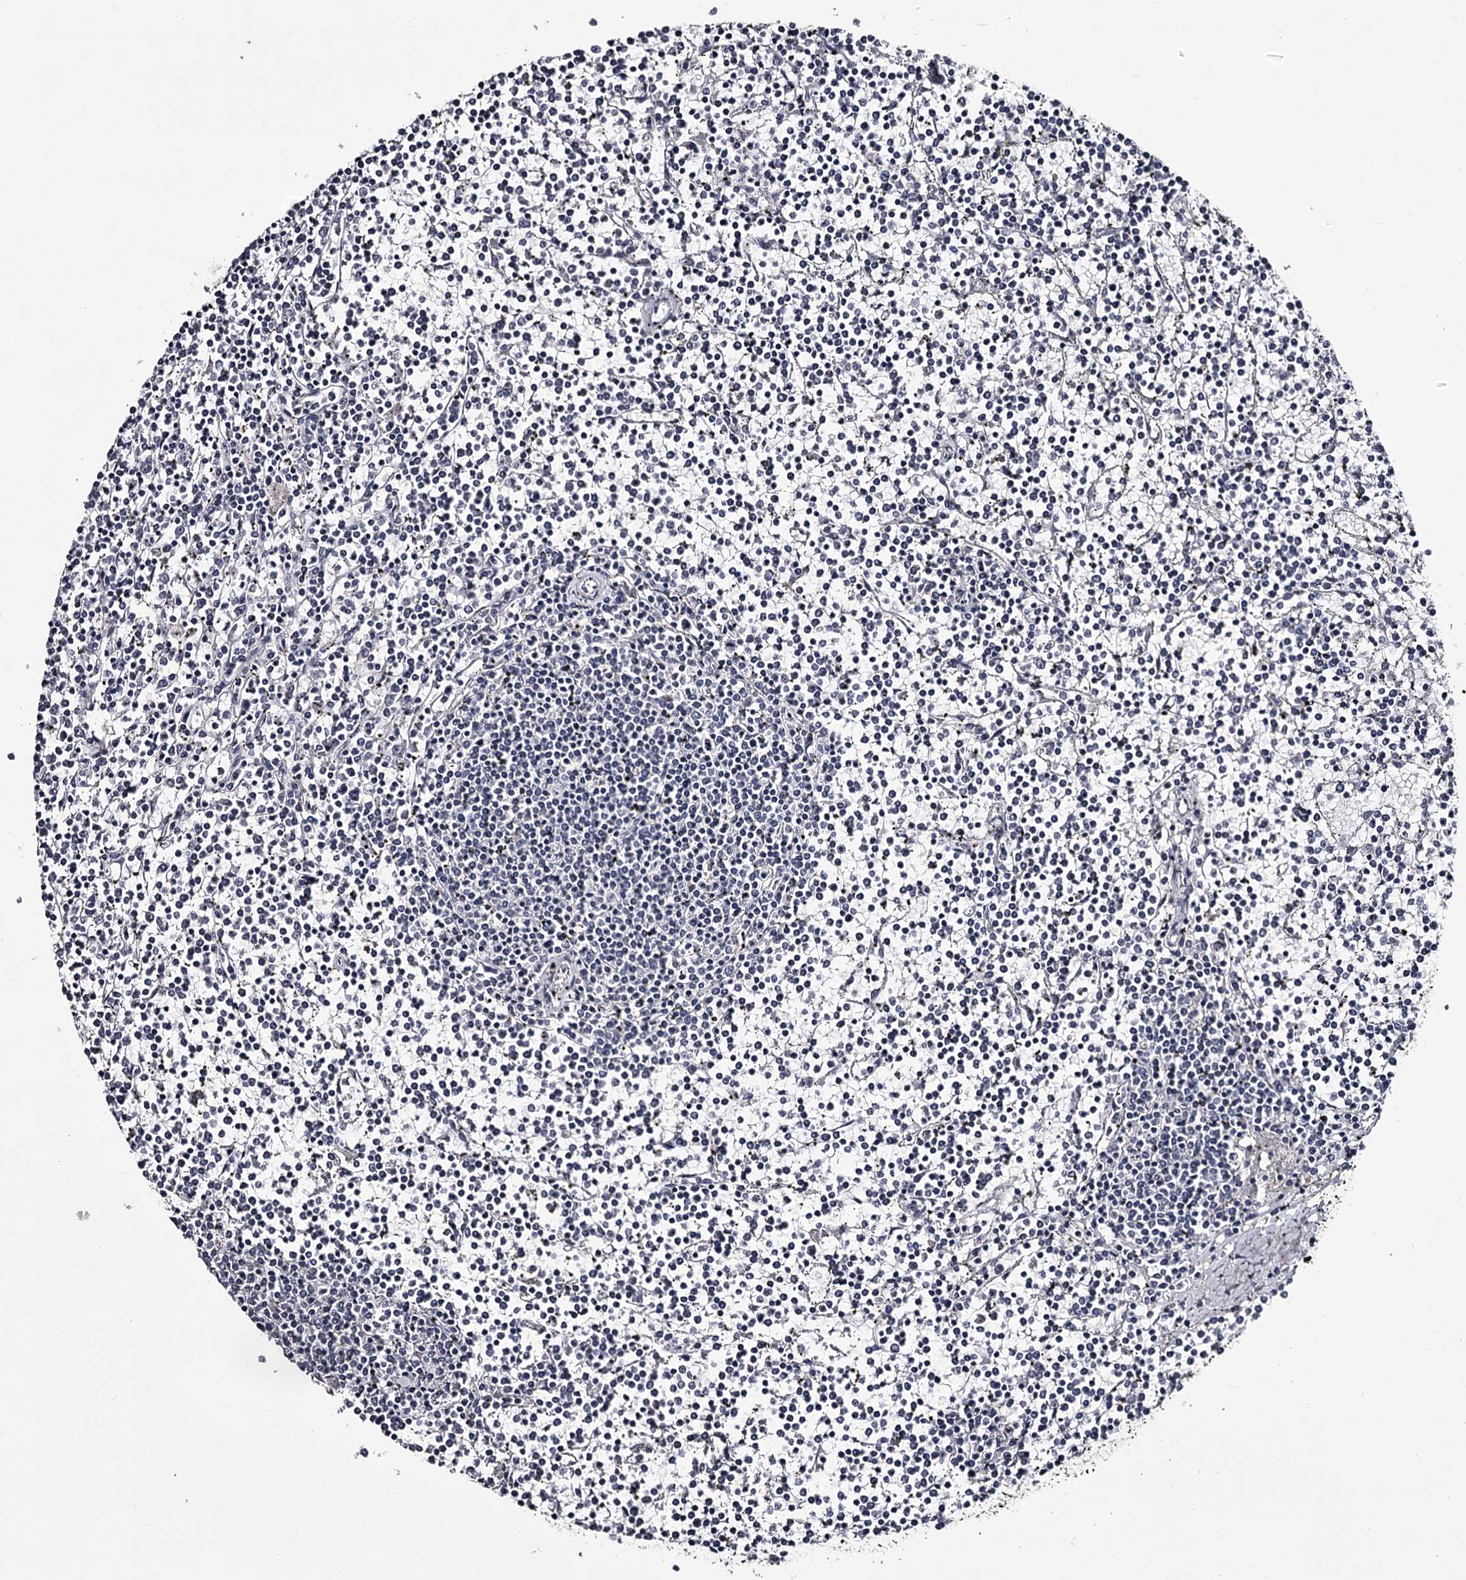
{"staining": {"intensity": "negative", "quantity": "none", "location": "none"}, "tissue": "lymphoma", "cell_type": "Tumor cells", "image_type": "cancer", "snomed": [{"axis": "morphology", "description": "Malignant lymphoma, non-Hodgkin's type, Low grade"}, {"axis": "topography", "description": "Spleen"}], "caption": "Immunohistochemistry (IHC) photomicrograph of lymphoma stained for a protein (brown), which reveals no positivity in tumor cells. Nuclei are stained in blue.", "gene": "DAO", "patient": {"sex": "female", "age": 19}}